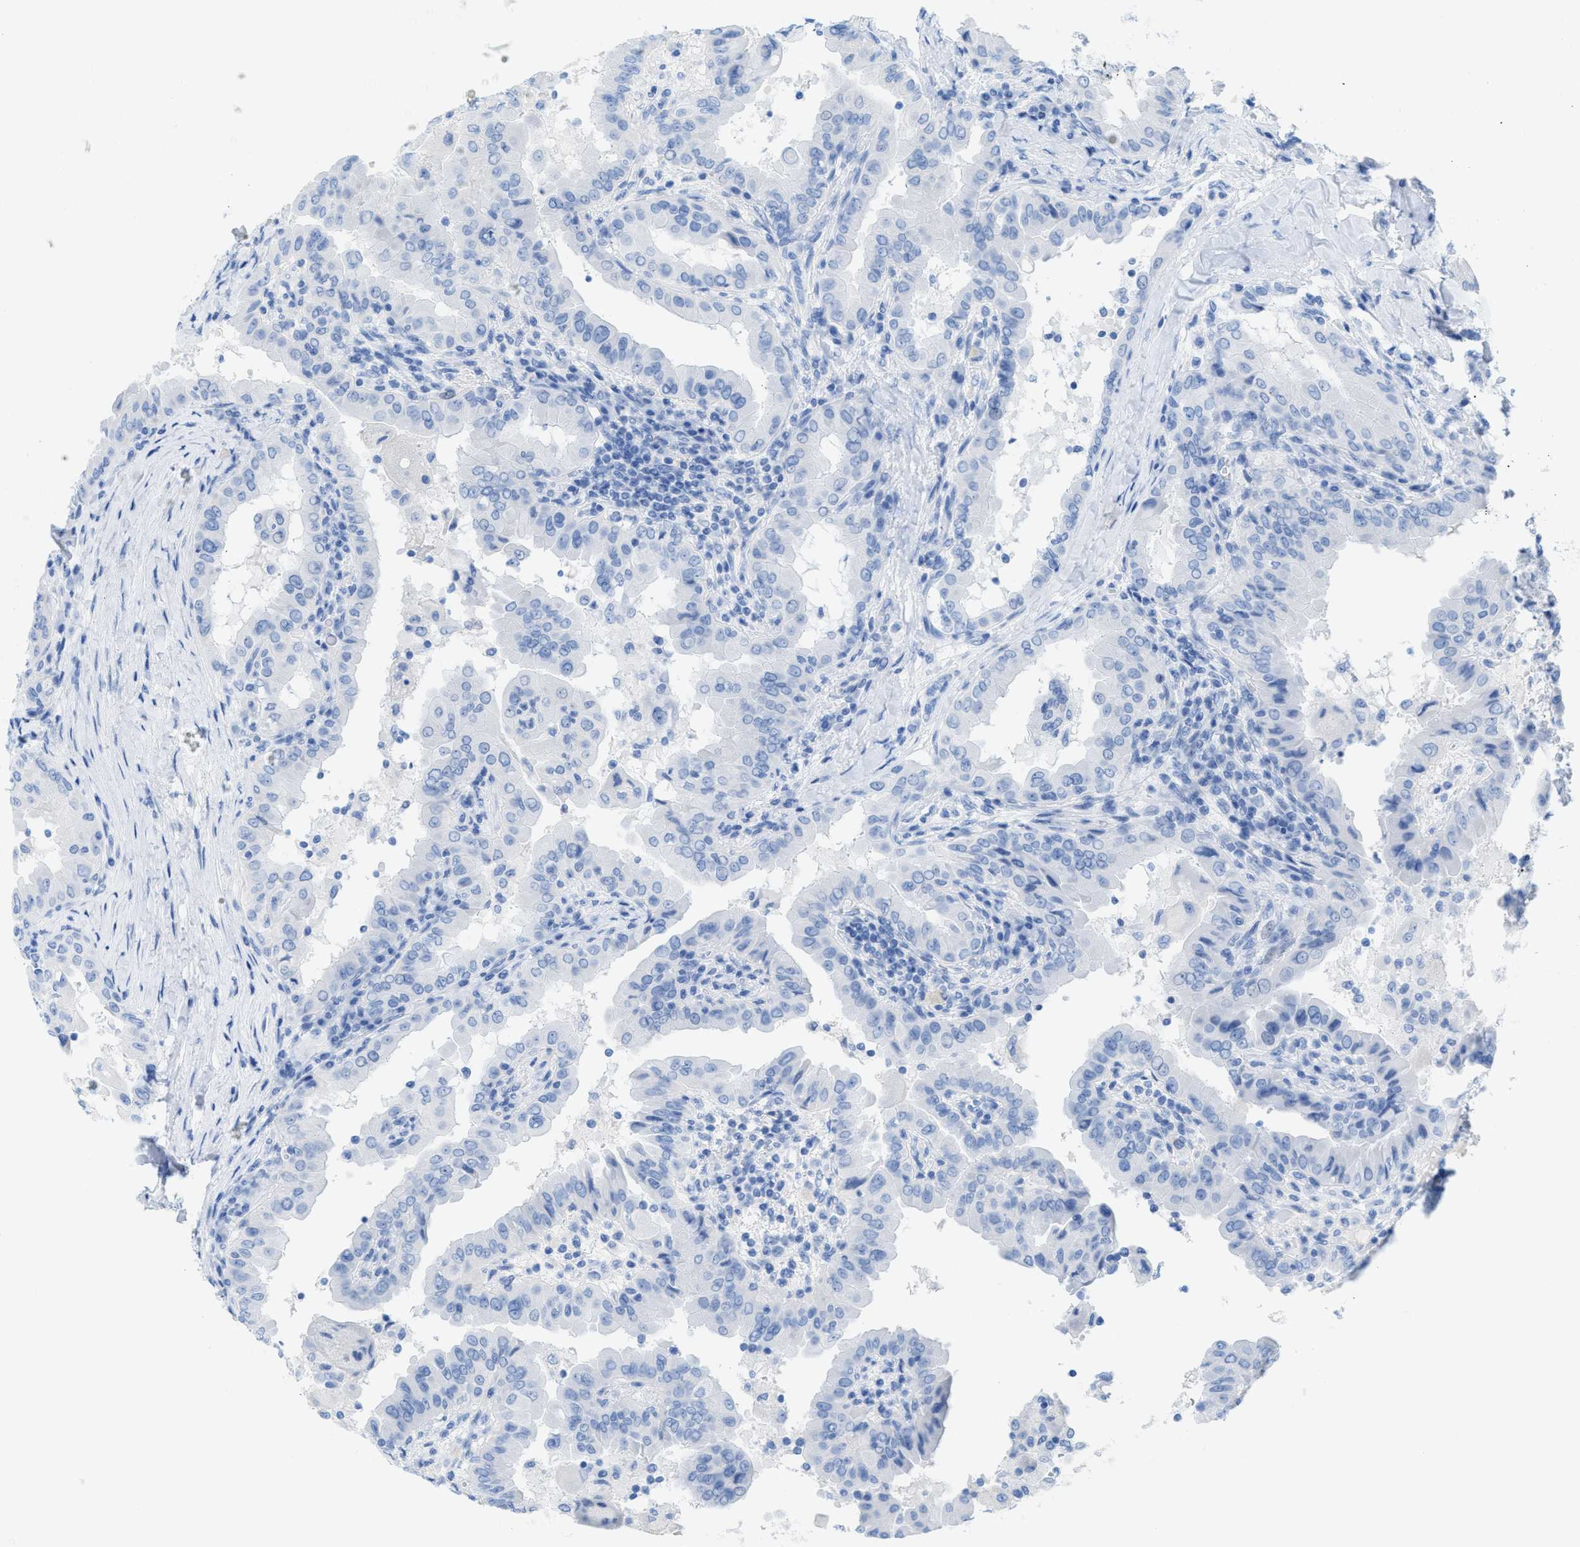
{"staining": {"intensity": "negative", "quantity": "none", "location": "none"}, "tissue": "thyroid cancer", "cell_type": "Tumor cells", "image_type": "cancer", "snomed": [{"axis": "morphology", "description": "Papillary adenocarcinoma, NOS"}, {"axis": "topography", "description": "Thyroid gland"}], "caption": "Immunohistochemical staining of thyroid cancer (papillary adenocarcinoma) shows no significant staining in tumor cells. (DAB (3,3'-diaminobenzidine) immunohistochemistry (IHC) with hematoxylin counter stain).", "gene": "ANKFN1", "patient": {"sex": "male", "age": 33}}